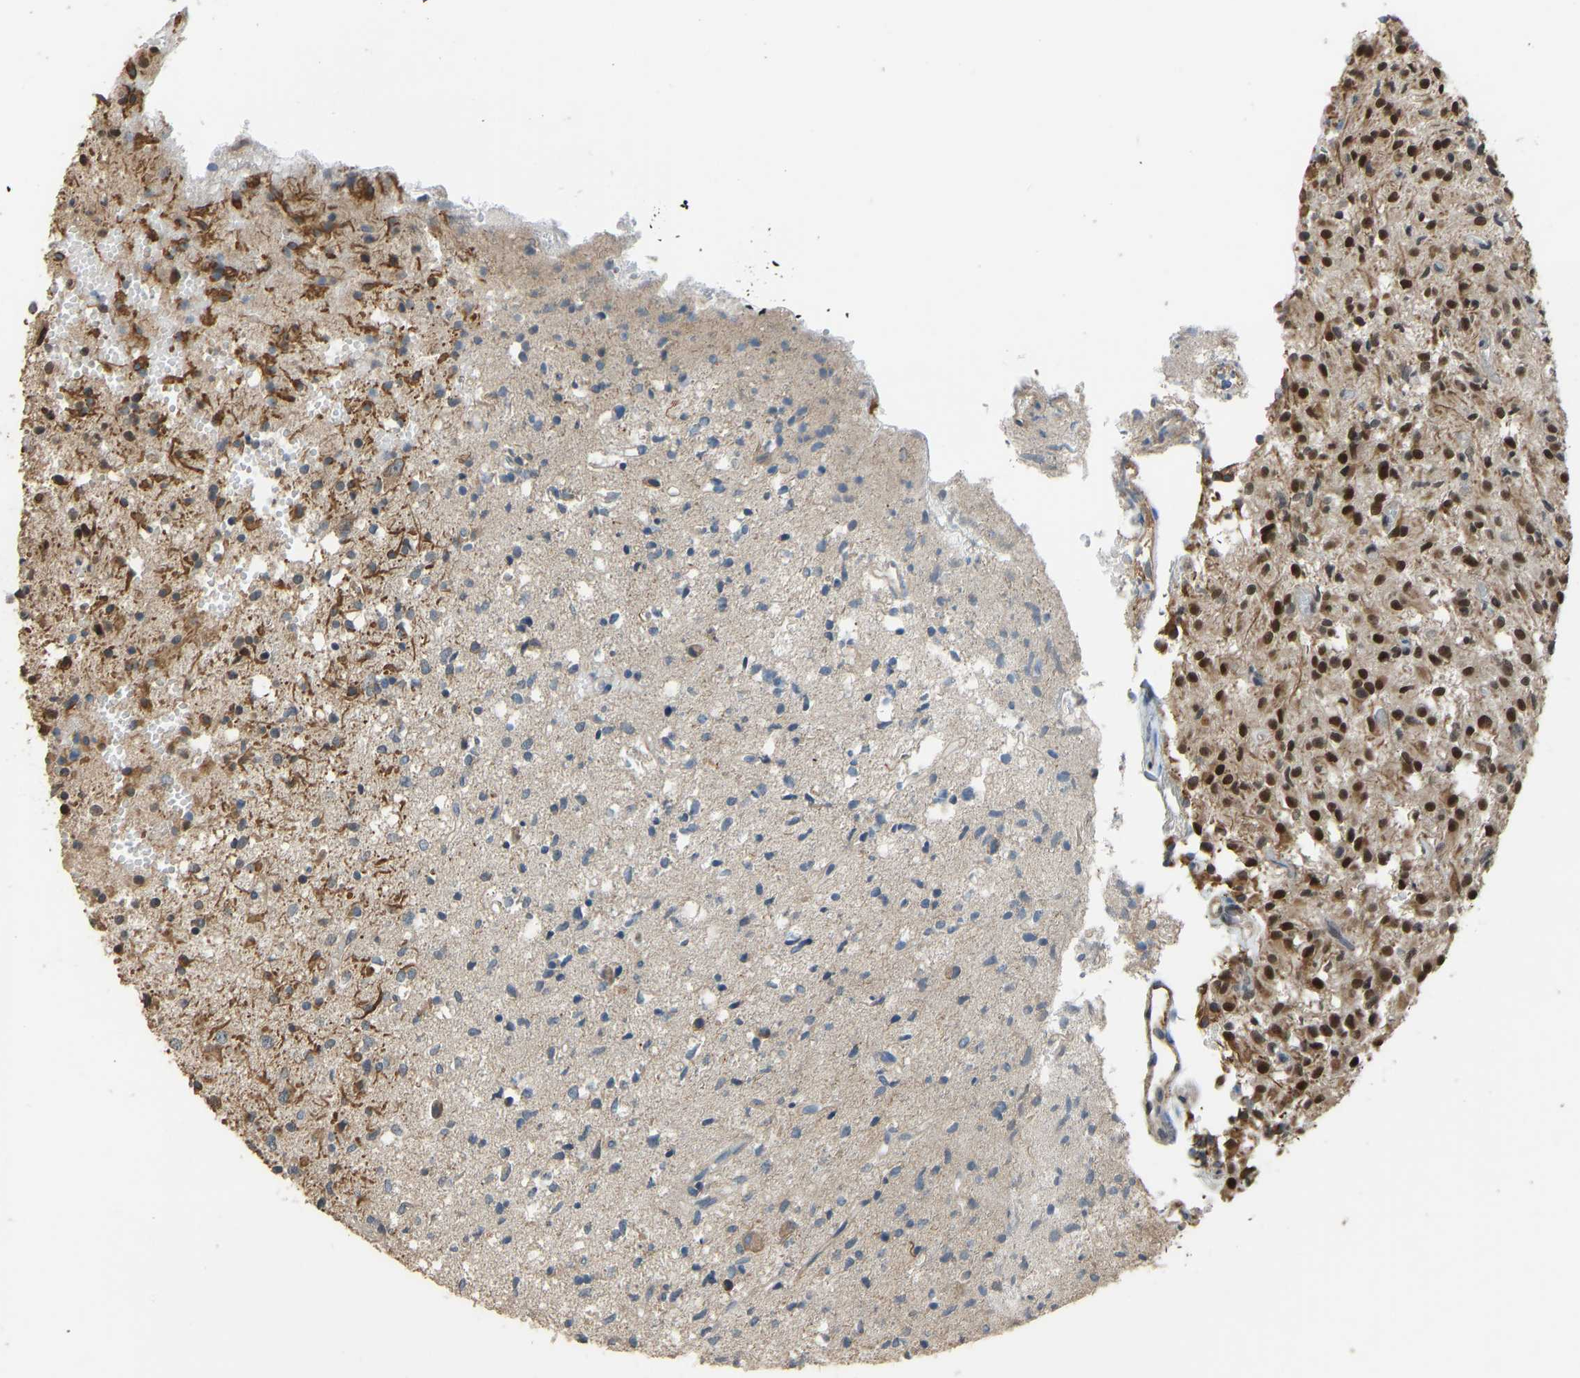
{"staining": {"intensity": "strong", "quantity": "25%-75%", "location": "cytoplasmic/membranous,nuclear"}, "tissue": "glioma", "cell_type": "Tumor cells", "image_type": "cancer", "snomed": [{"axis": "morphology", "description": "Glioma, malignant, High grade"}, {"axis": "topography", "description": "Brain"}], "caption": "A brown stain labels strong cytoplasmic/membranous and nuclear staining of a protein in glioma tumor cells.", "gene": "KPNA6", "patient": {"sex": "female", "age": 59}}